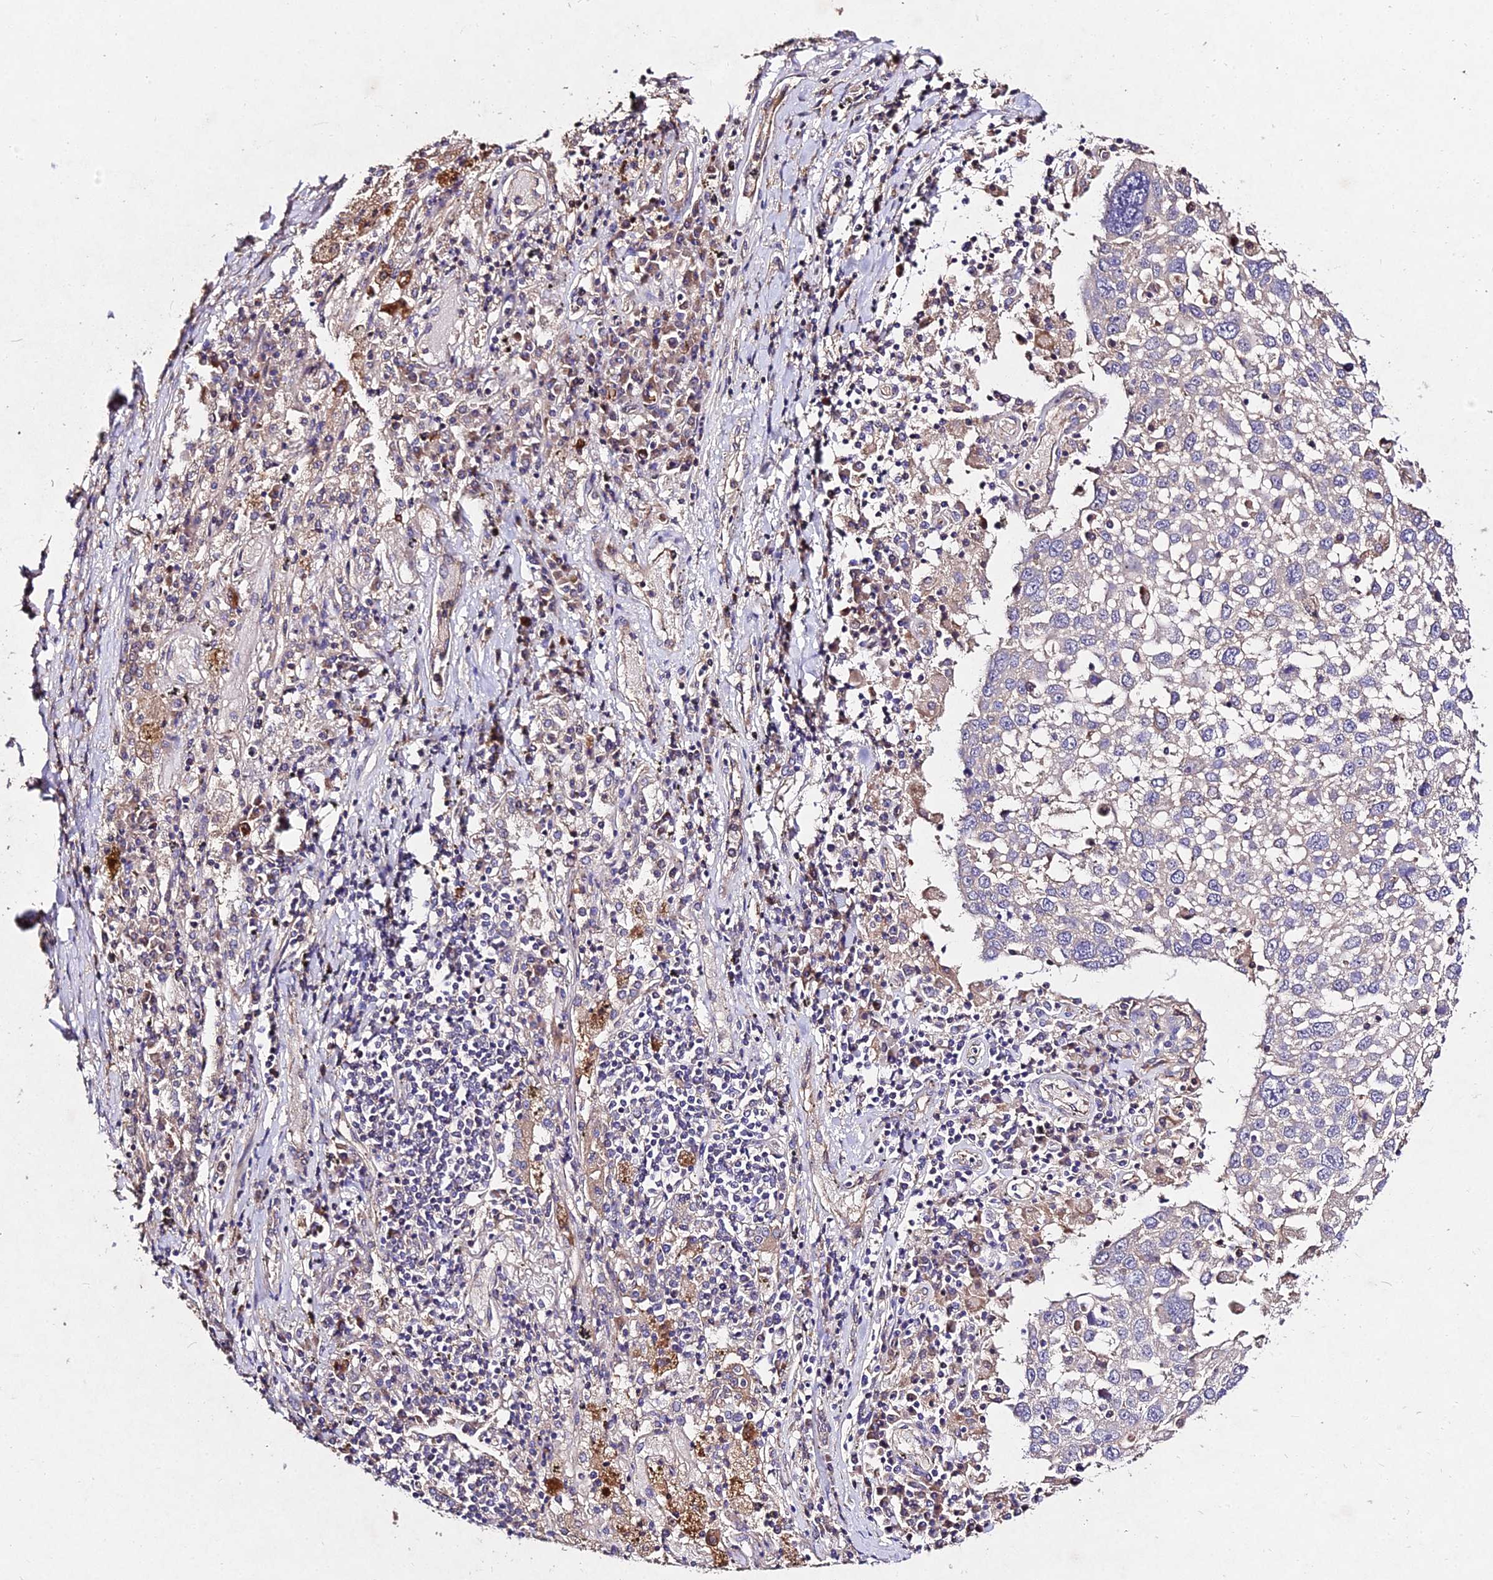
{"staining": {"intensity": "negative", "quantity": "none", "location": "none"}, "tissue": "lung cancer", "cell_type": "Tumor cells", "image_type": "cancer", "snomed": [{"axis": "morphology", "description": "Squamous cell carcinoma, NOS"}, {"axis": "topography", "description": "Lung"}], "caption": "Squamous cell carcinoma (lung) was stained to show a protein in brown. There is no significant staining in tumor cells. (IHC, brightfield microscopy, high magnification).", "gene": "AP3M2", "patient": {"sex": "male", "age": 65}}